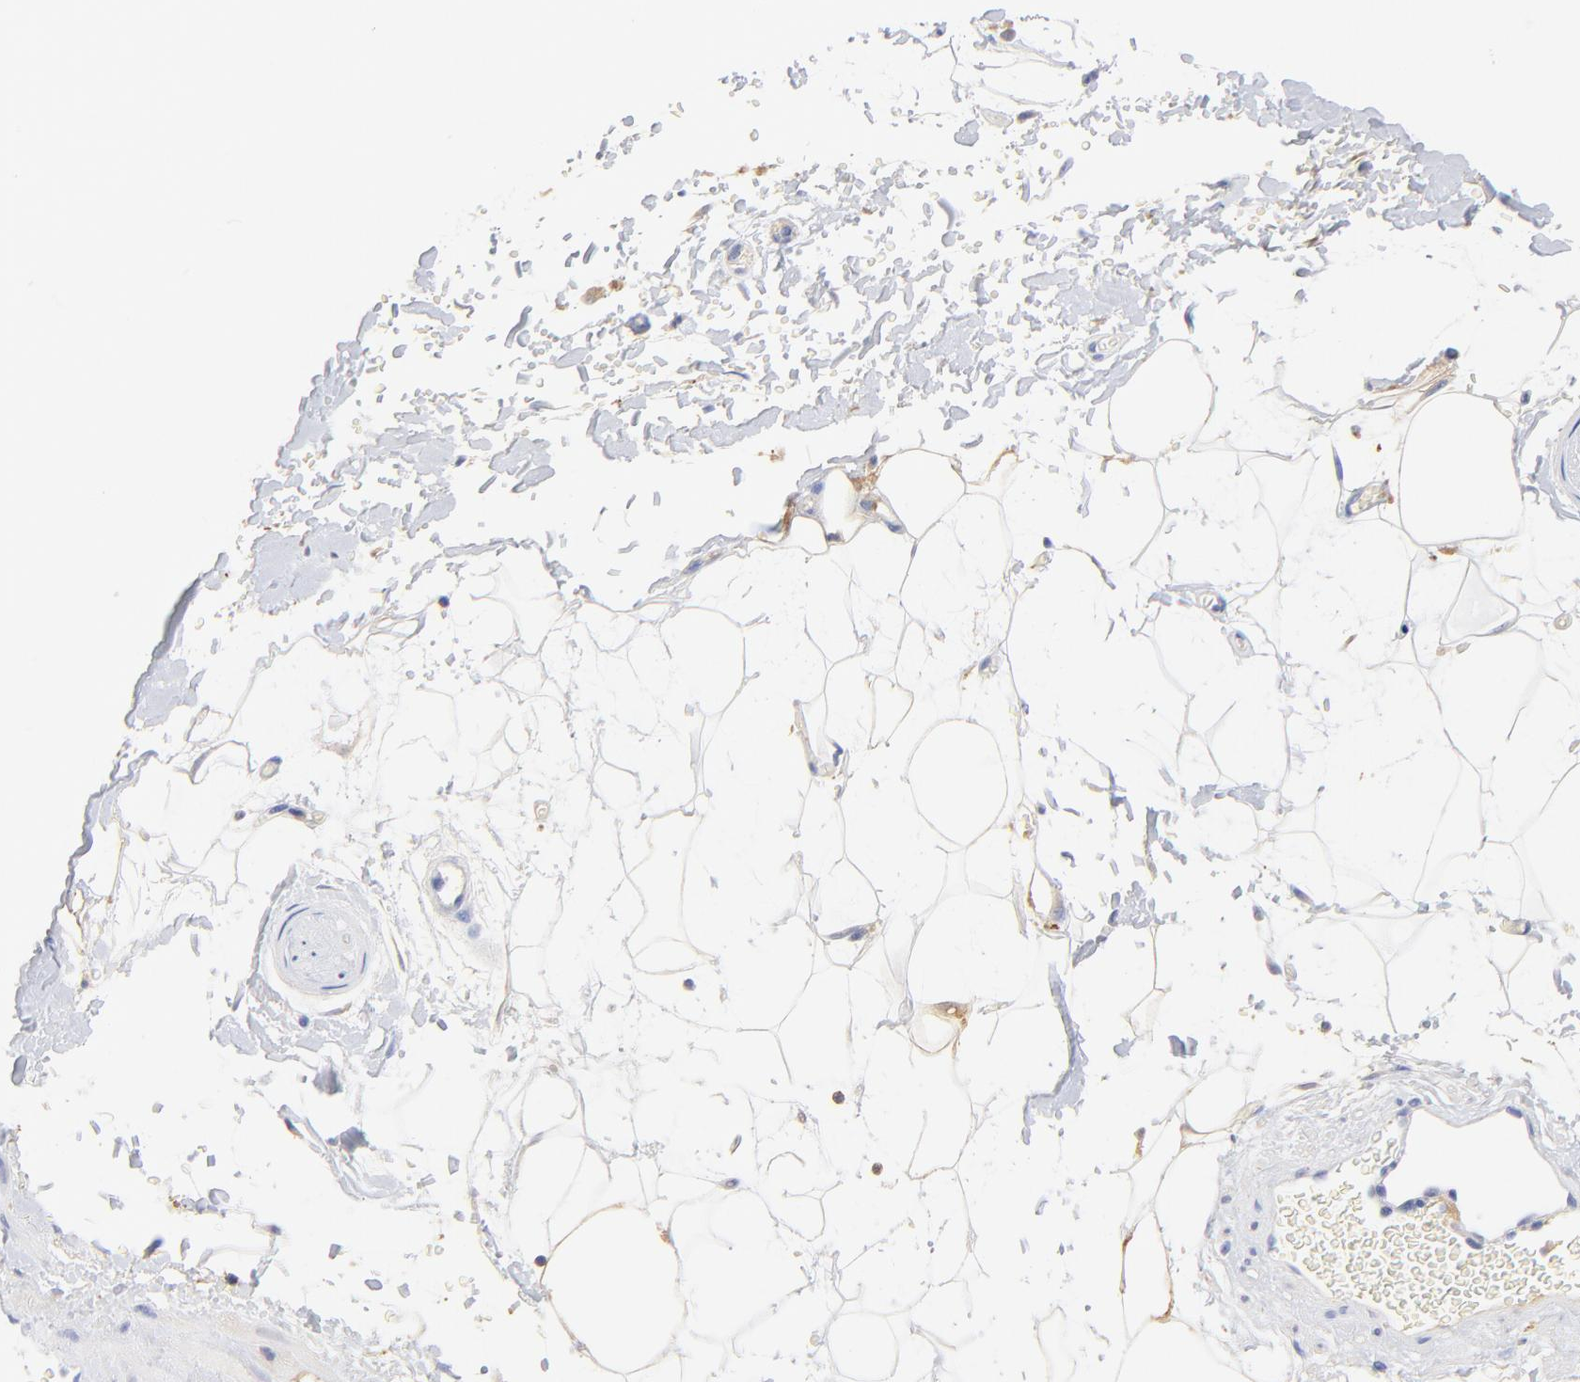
{"staining": {"intensity": "weak", "quantity": ">75%", "location": "cytoplasmic/membranous"}, "tissue": "adipose tissue", "cell_type": "Adipocytes", "image_type": "normal", "snomed": [{"axis": "morphology", "description": "Normal tissue, NOS"}, {"axis": "topography", "description": "Soft tissue"}], "caption": "About >75% of adipocytes in unremarkable adipose tissue reveal weak cytoplasmic/membranous protein expression as visualized by brown immunohistochemical staining.", "gene": "MDGA2", "patient": {"sex": "male", "age": 72}}